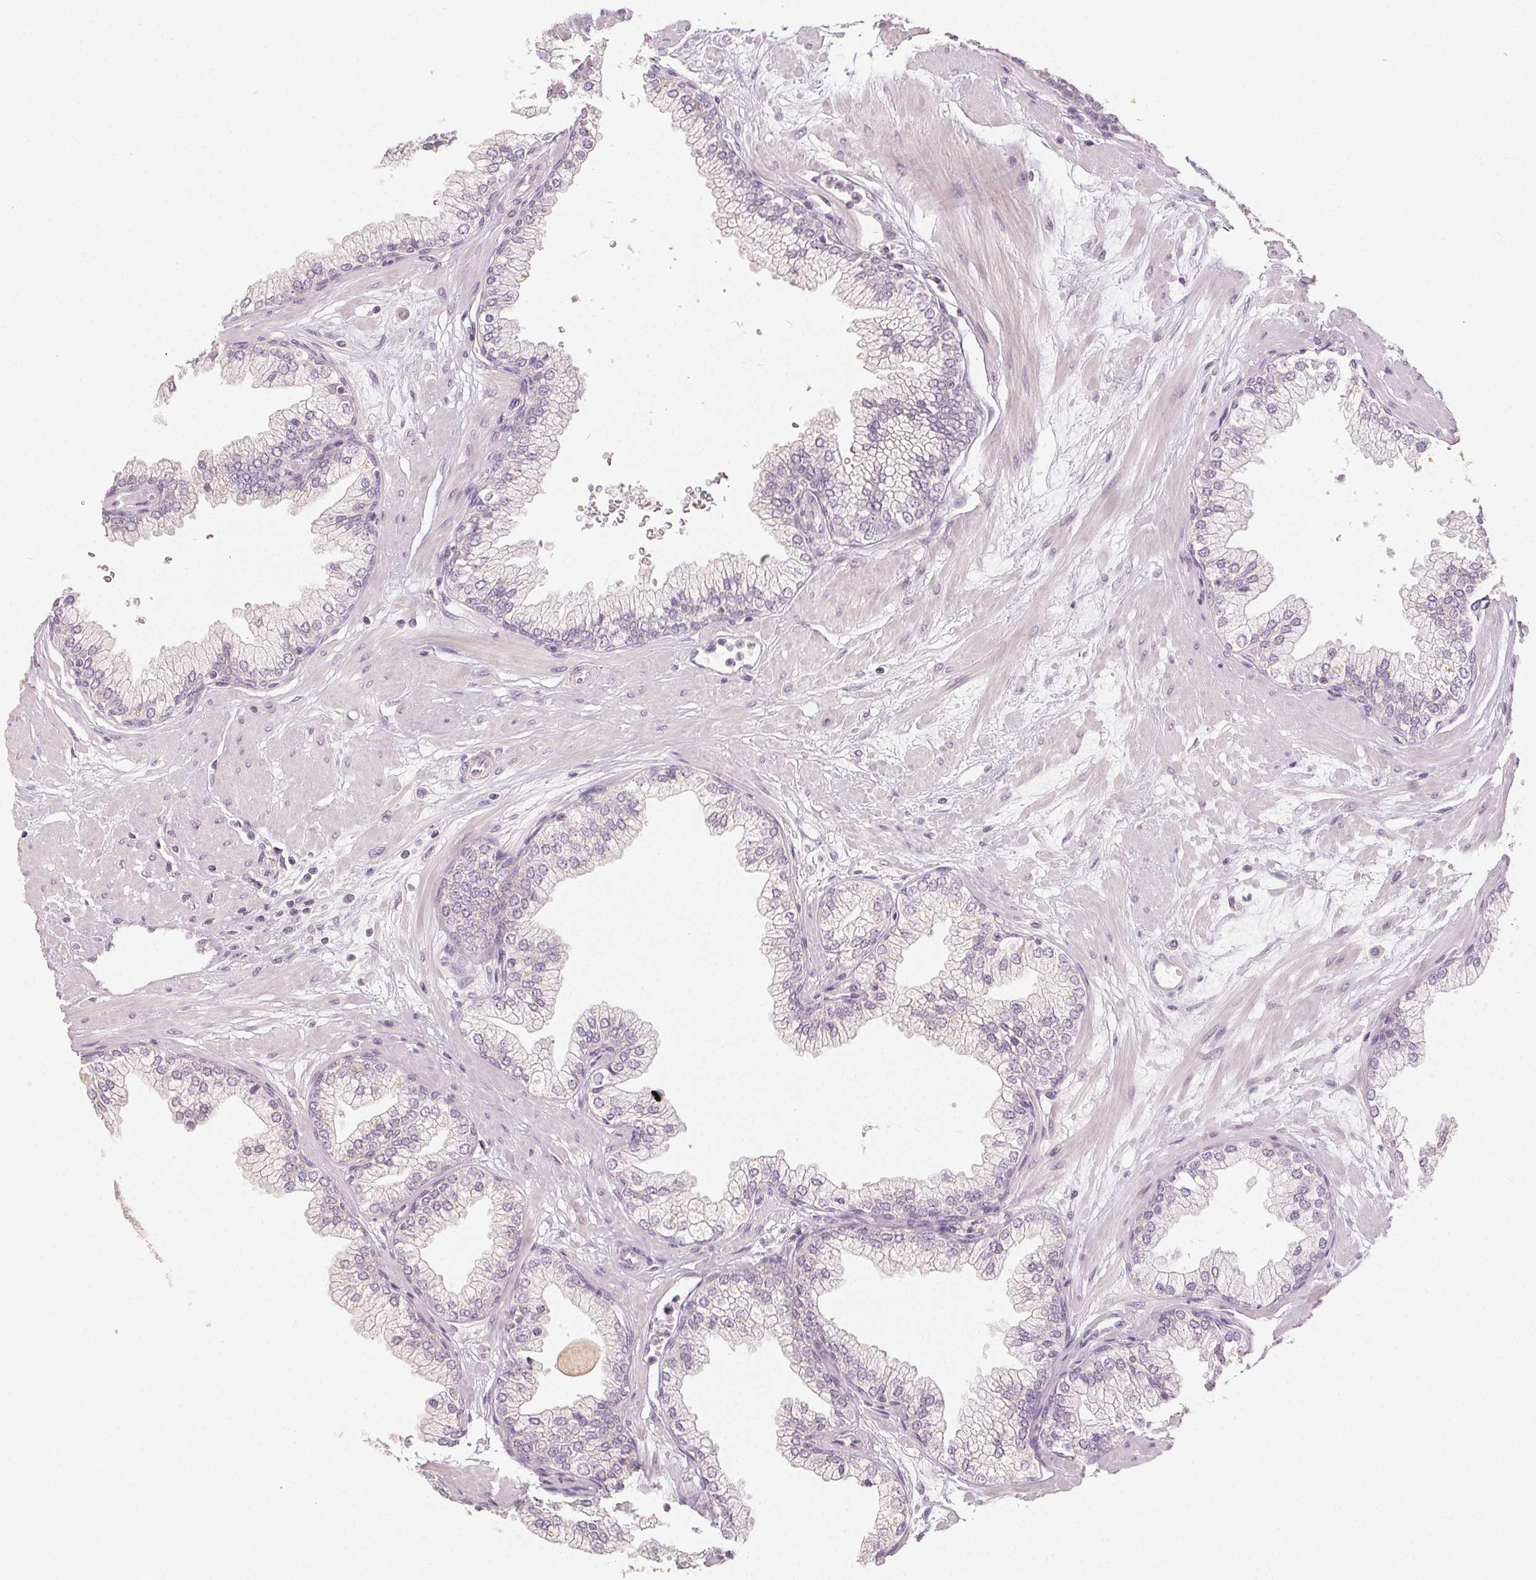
{"staining": {"intensity": "weak", "quantity": "<25%", "location": "cytoplasmic/membranous"}, "tissue": "prostate", "cell_type": "Glandular cells", "image_type": "normal", "snomed": [{"axis": "morphology", "description": "Normal tissue, NOS"}, {"axis": "topography", "description": "Prostate"}, {"axis": "topography", "description": "Peripheral nerve tissue"}], "caption": "This is an immunohistochemistry micrograph of normal prostate. There is no staining in glandular cells.", "gene": "LVRN", "patient": {"sex": "male", "age": 61}}